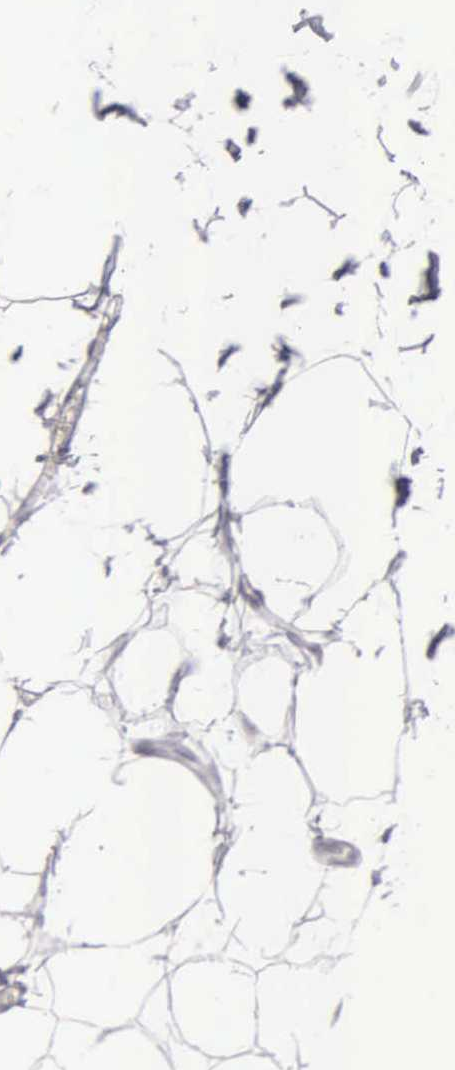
{"staining": {"intensity": "negative", "quantity": "none", "location": "none"}, "tissue": "adipose tissue", "cell_type": "Adipocytes", "image_type": "normal", "snomed": [{"axis": "morphology", "description": "Normal tissue, NOS"}, {"axis": "topography", "description": "Breast"}], "caption": "A high-resolution image shows immunohistochemistry staining of normal adipose tissue, which displays no significant expression in adipocytes.", "gene": "CD3E", "patient": {"sex": "female", "age": 45}}